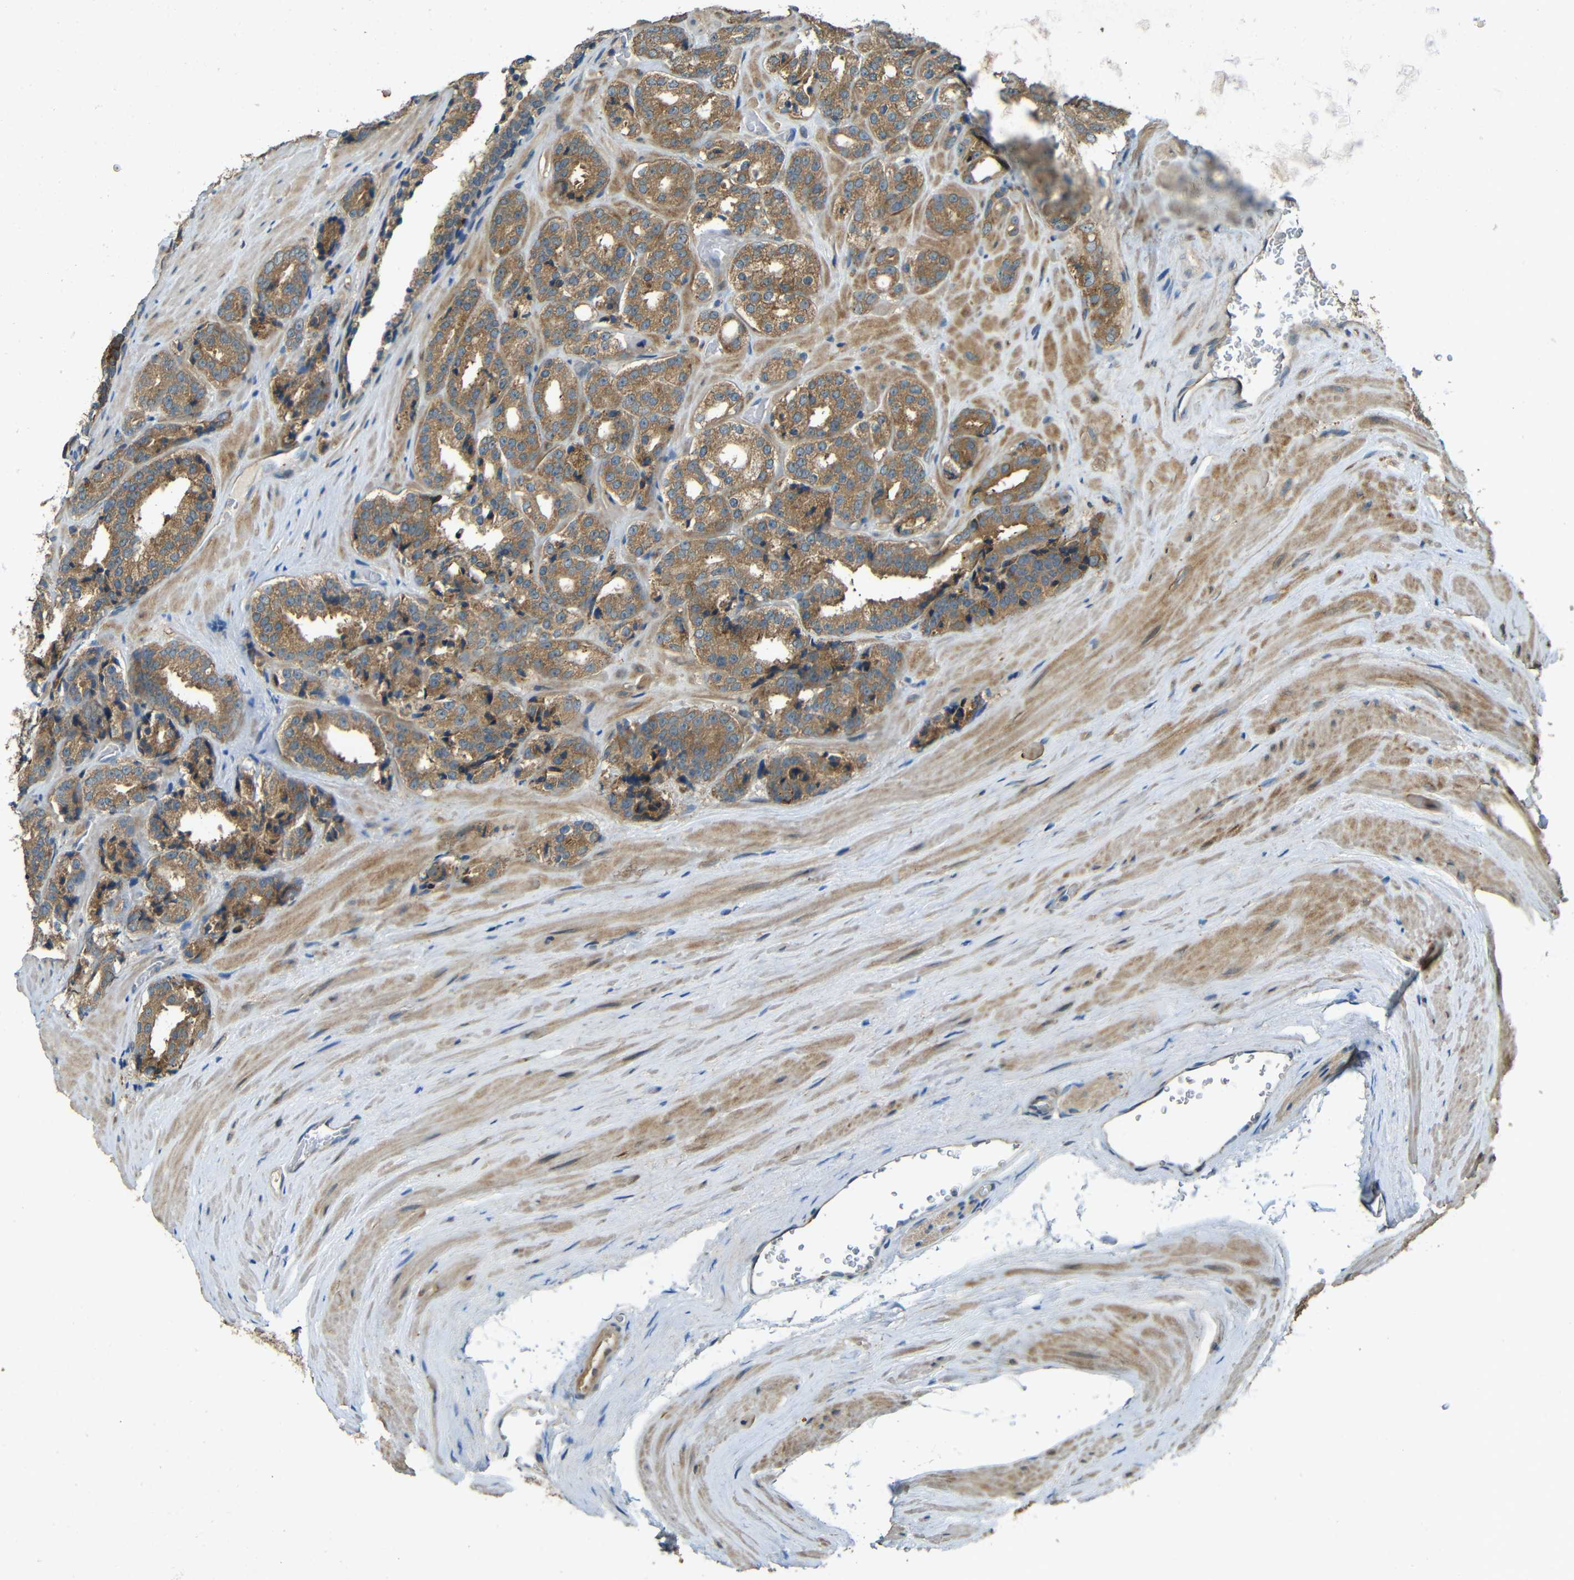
{"staining": {"intensity": "moderate", "quantity": ">75%", "location": "cytoplasmic/membranous"}, "tissue": "prostate cancer", "cell_type": "Tumor cells", "image_type": "cancer", "snomed": [{"axis": "morphology", "description": "Adenocarcinoma, High grade"}, {"axis": "topography", "description": "Prostate"}], "caption": "Tumor cells demonstrate medium levels of moderate cytoplasmic/membranous positivity in approximately >75% of cells in high-grade adenocarcinoma (prostate).", "gene": "ACACA", "patient": {"sex": "male", "age": 60}}